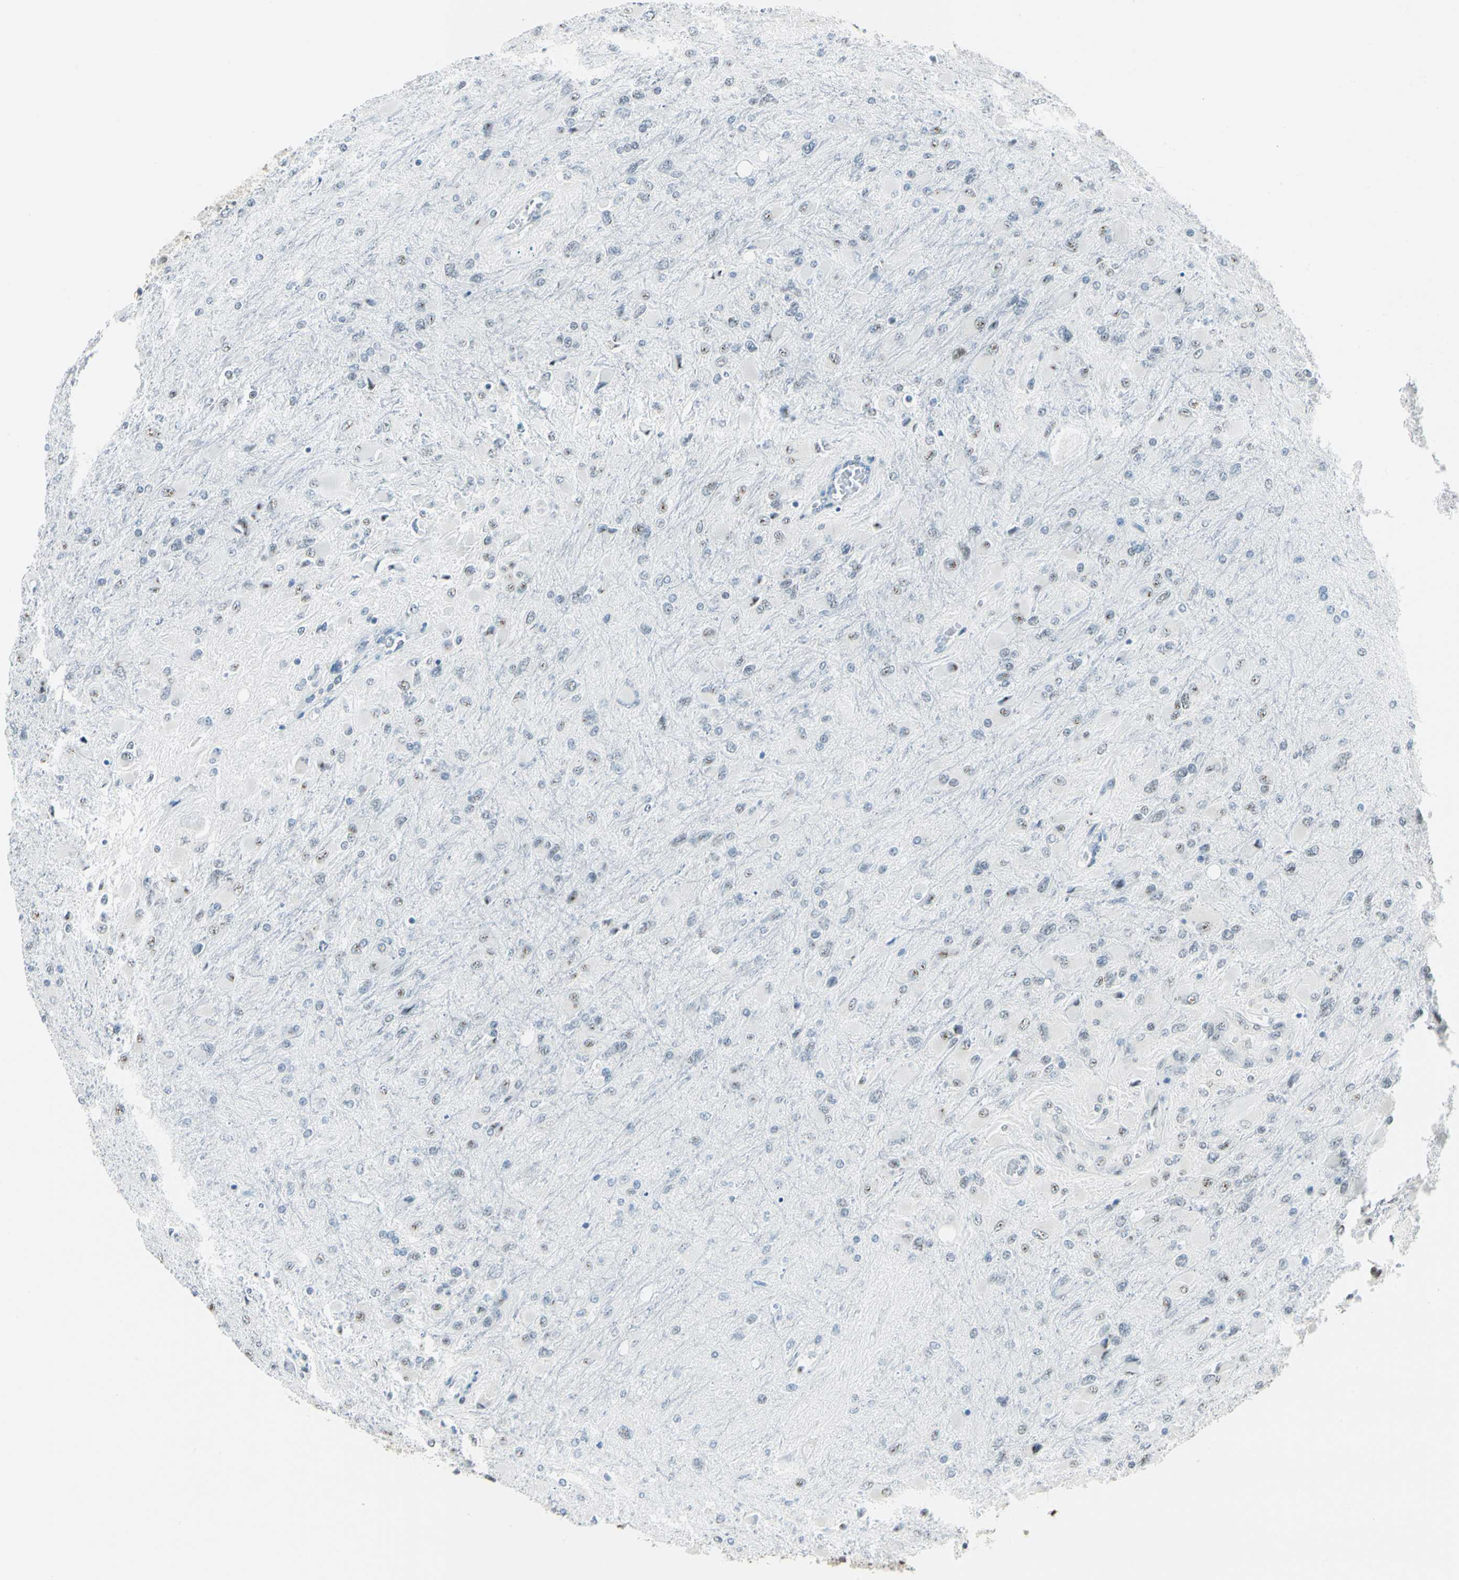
{"staining": {"intensity": "negative", "quantity": "none", "location": "none"}, "tissue": "glioma", "cell_type": "Tumor cells", "image_type": "cancer", "snomed": [{"axis": "morphology", "description": "Glioma, malignant, High grade"}, {"axis": "topography", "description": "Cerebral cortex"}], "caption": "DAB immunohistochemical staining of glioma demonstrates no significant expression in tumor cells.", "gene": "NELFE", "patient": {"sex": "female", "age": 36}}